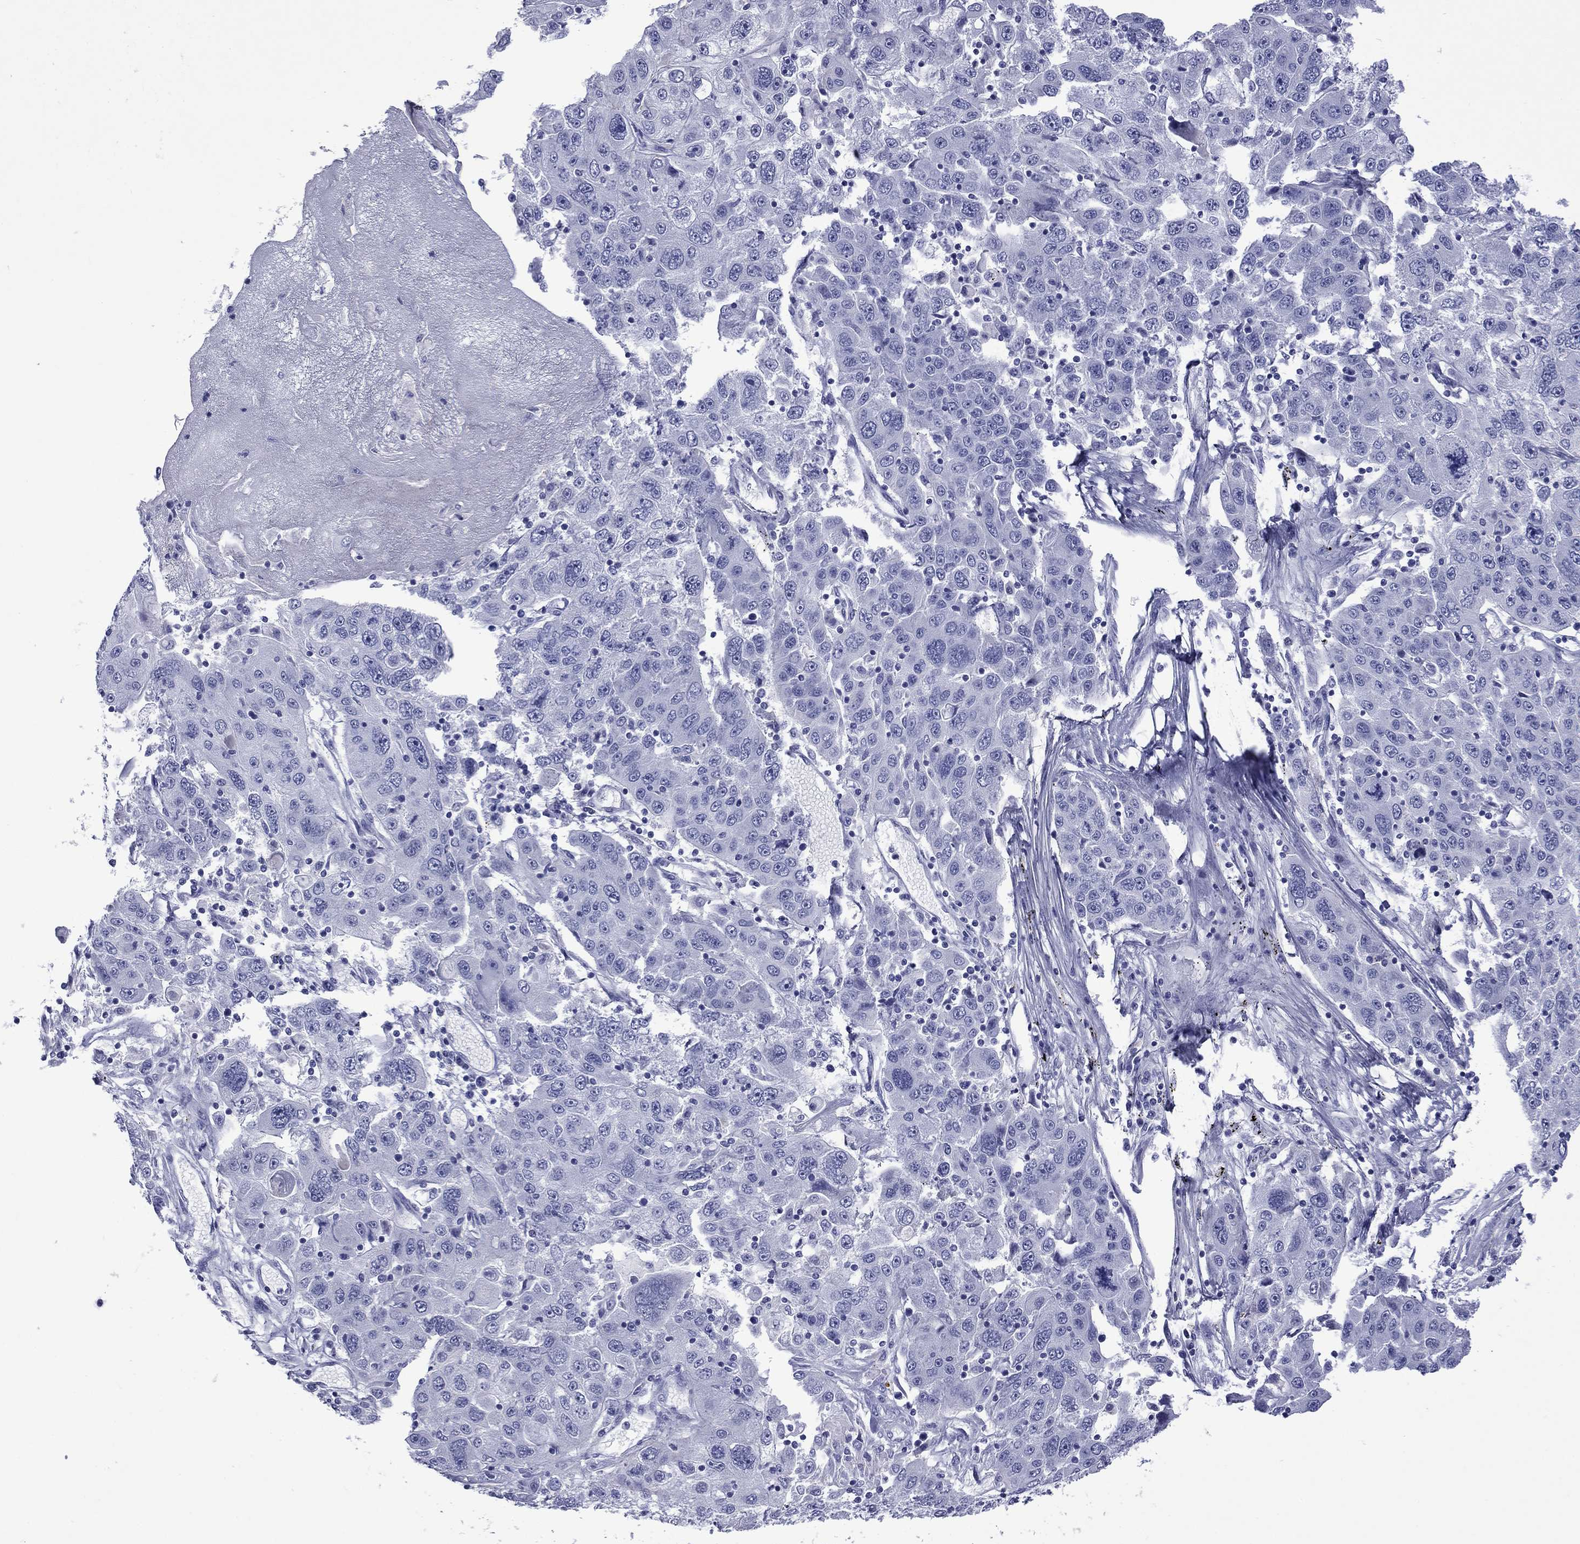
{"staining": {"intensity": "negative", "quantity": "none", "location": "none"}, "tissue": "stomach cancer", "cell_type": "Tumor cells", "image_type": "cancer", "snomed": [{"axis": "morphology", "description": "Adenocarcinoma, NOS"}, {"axis": "topography", "description": "Stomach"}], "caption": "High magnification brightfield microscopy of adenocarcinoma (stomach) stained with DAB (brown) and counterstained with hematoxylin (blue): tumor cells show no significant expression.", "gene": "PIWIL1", "patient": {"sex": "male", "age": 56}}